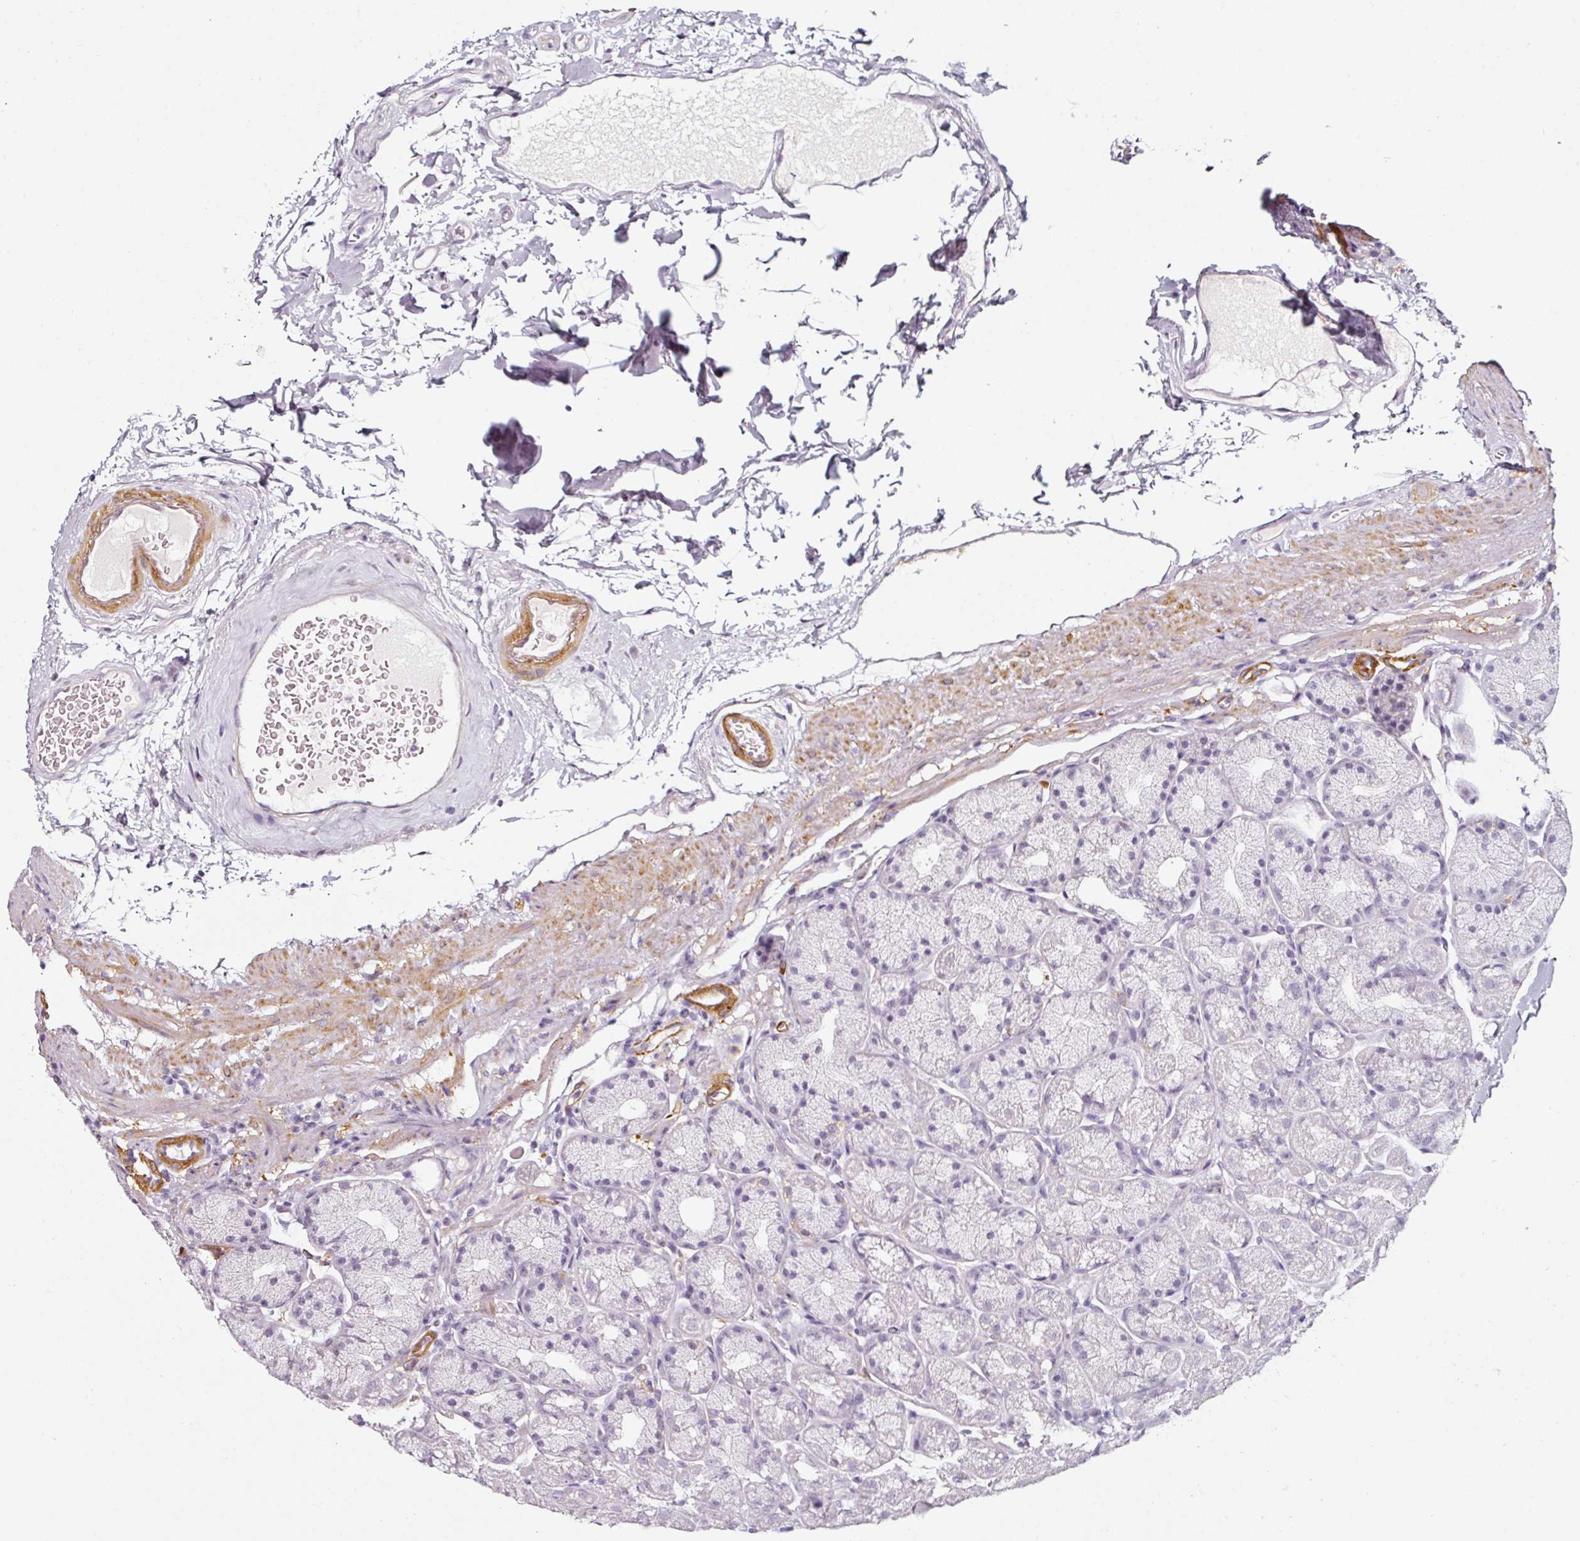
{"staining": {"intensity": "negative", "quantity": "none", "location": "none"}, "tissue": "stomach", "cell_type": "Glandular cells", "image_type": "normal", "snomed": [{"axis": "morphology", "description": "Normal tissue, NOS"}, {"axis": "topography", "description": "Stomach, lower"}], "caption": "There is no significant positivity in glandular cells of stomach.", "gene": "CAP2", "patient": {"sex": "male", "age": 67}}